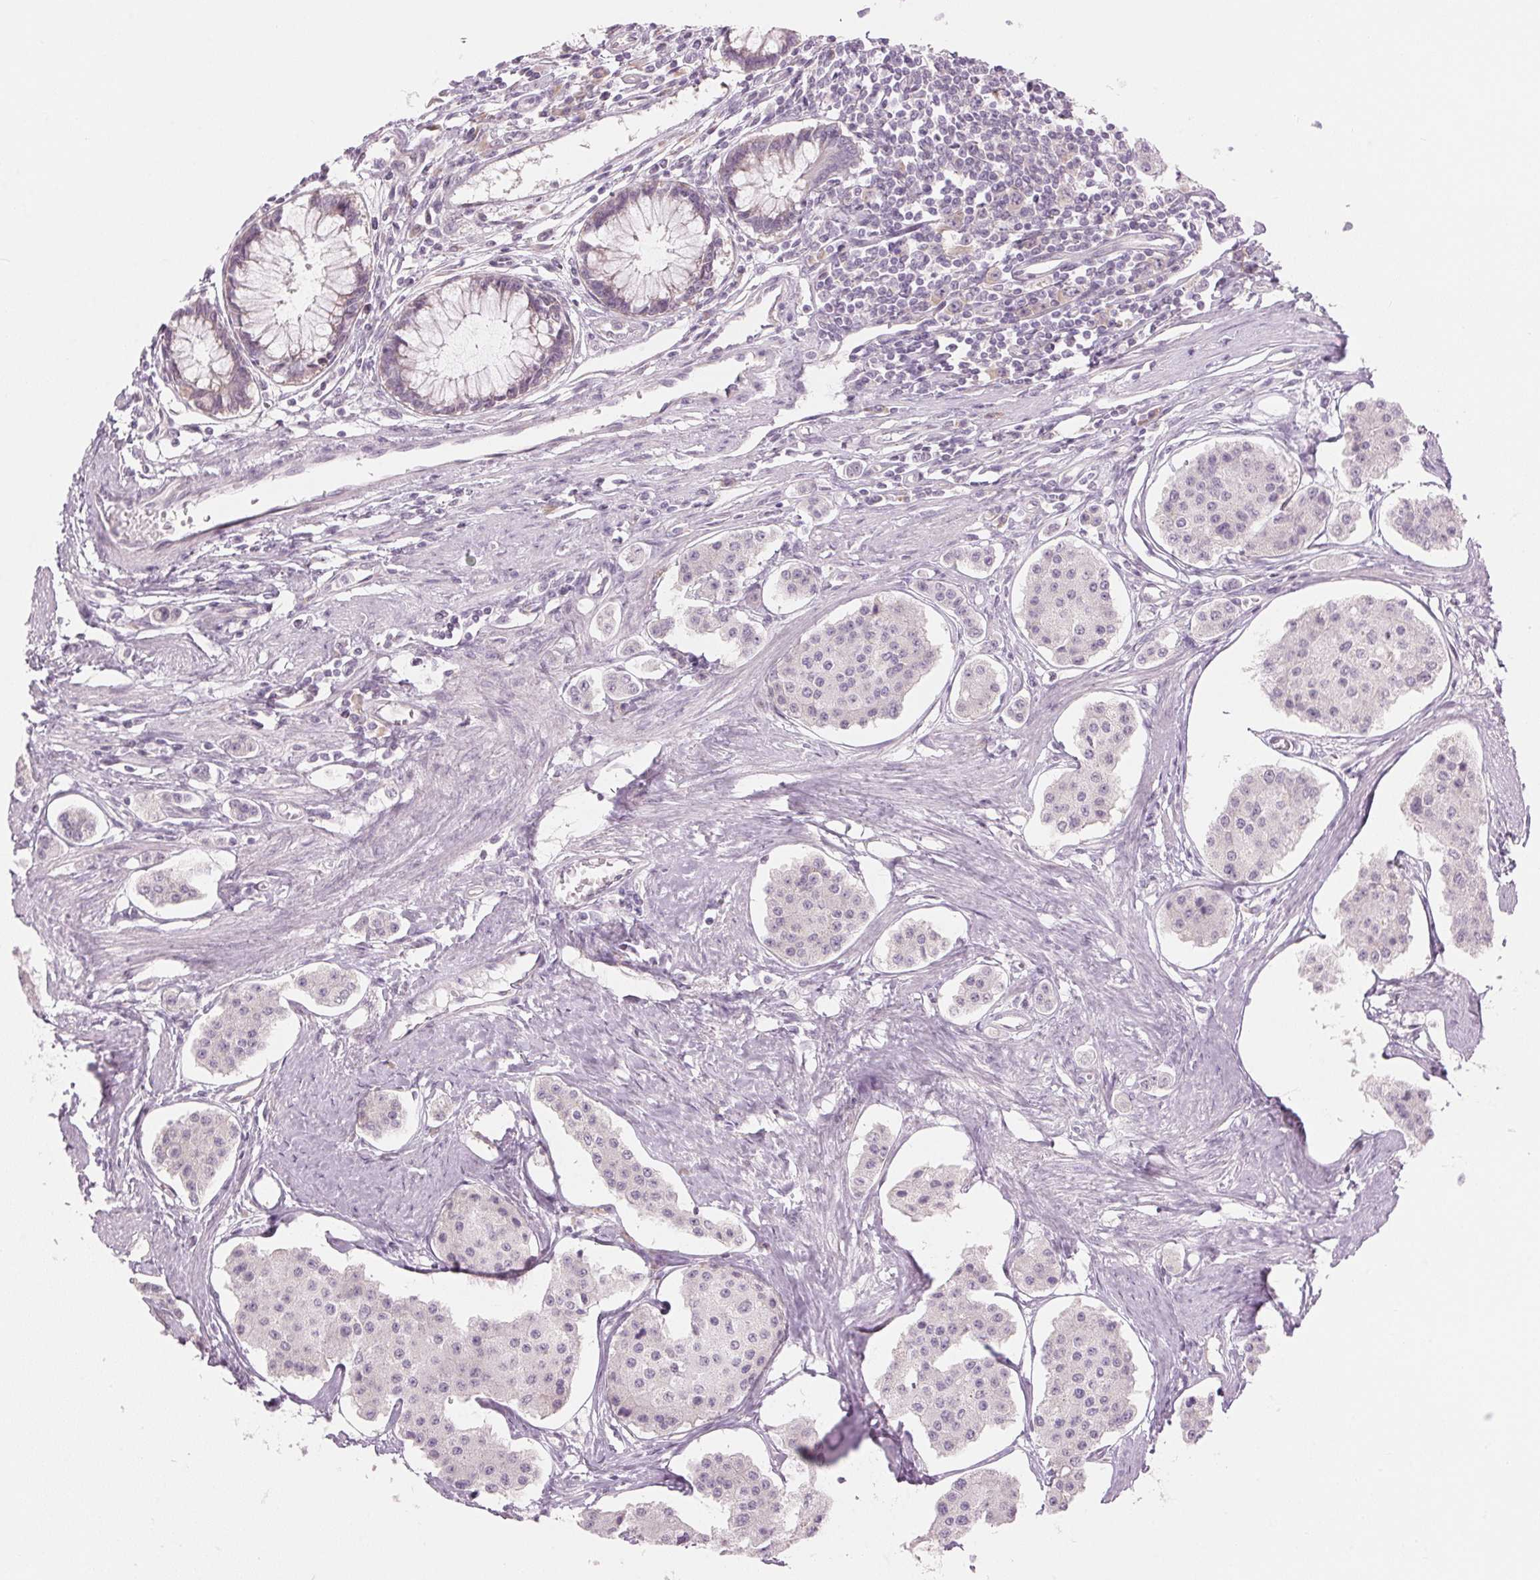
{"staining": {"intensity": "negative", "quantity": "none", "location": "none"}, "tissue": "carcinoid", "cell_type": "Tumor cells", "image_type": "cancer", "snomed": [{"axis": "morphology", "description": "Carcinoid, malignant, NOS"}, {"axis": "topography", "description": "Small intestine"}], "caption": "Protein analysis of carcinoid shows no significant expression in tumor cells.", "gene": "GNMT", "patient": {"sex": "female", "age": 65}}